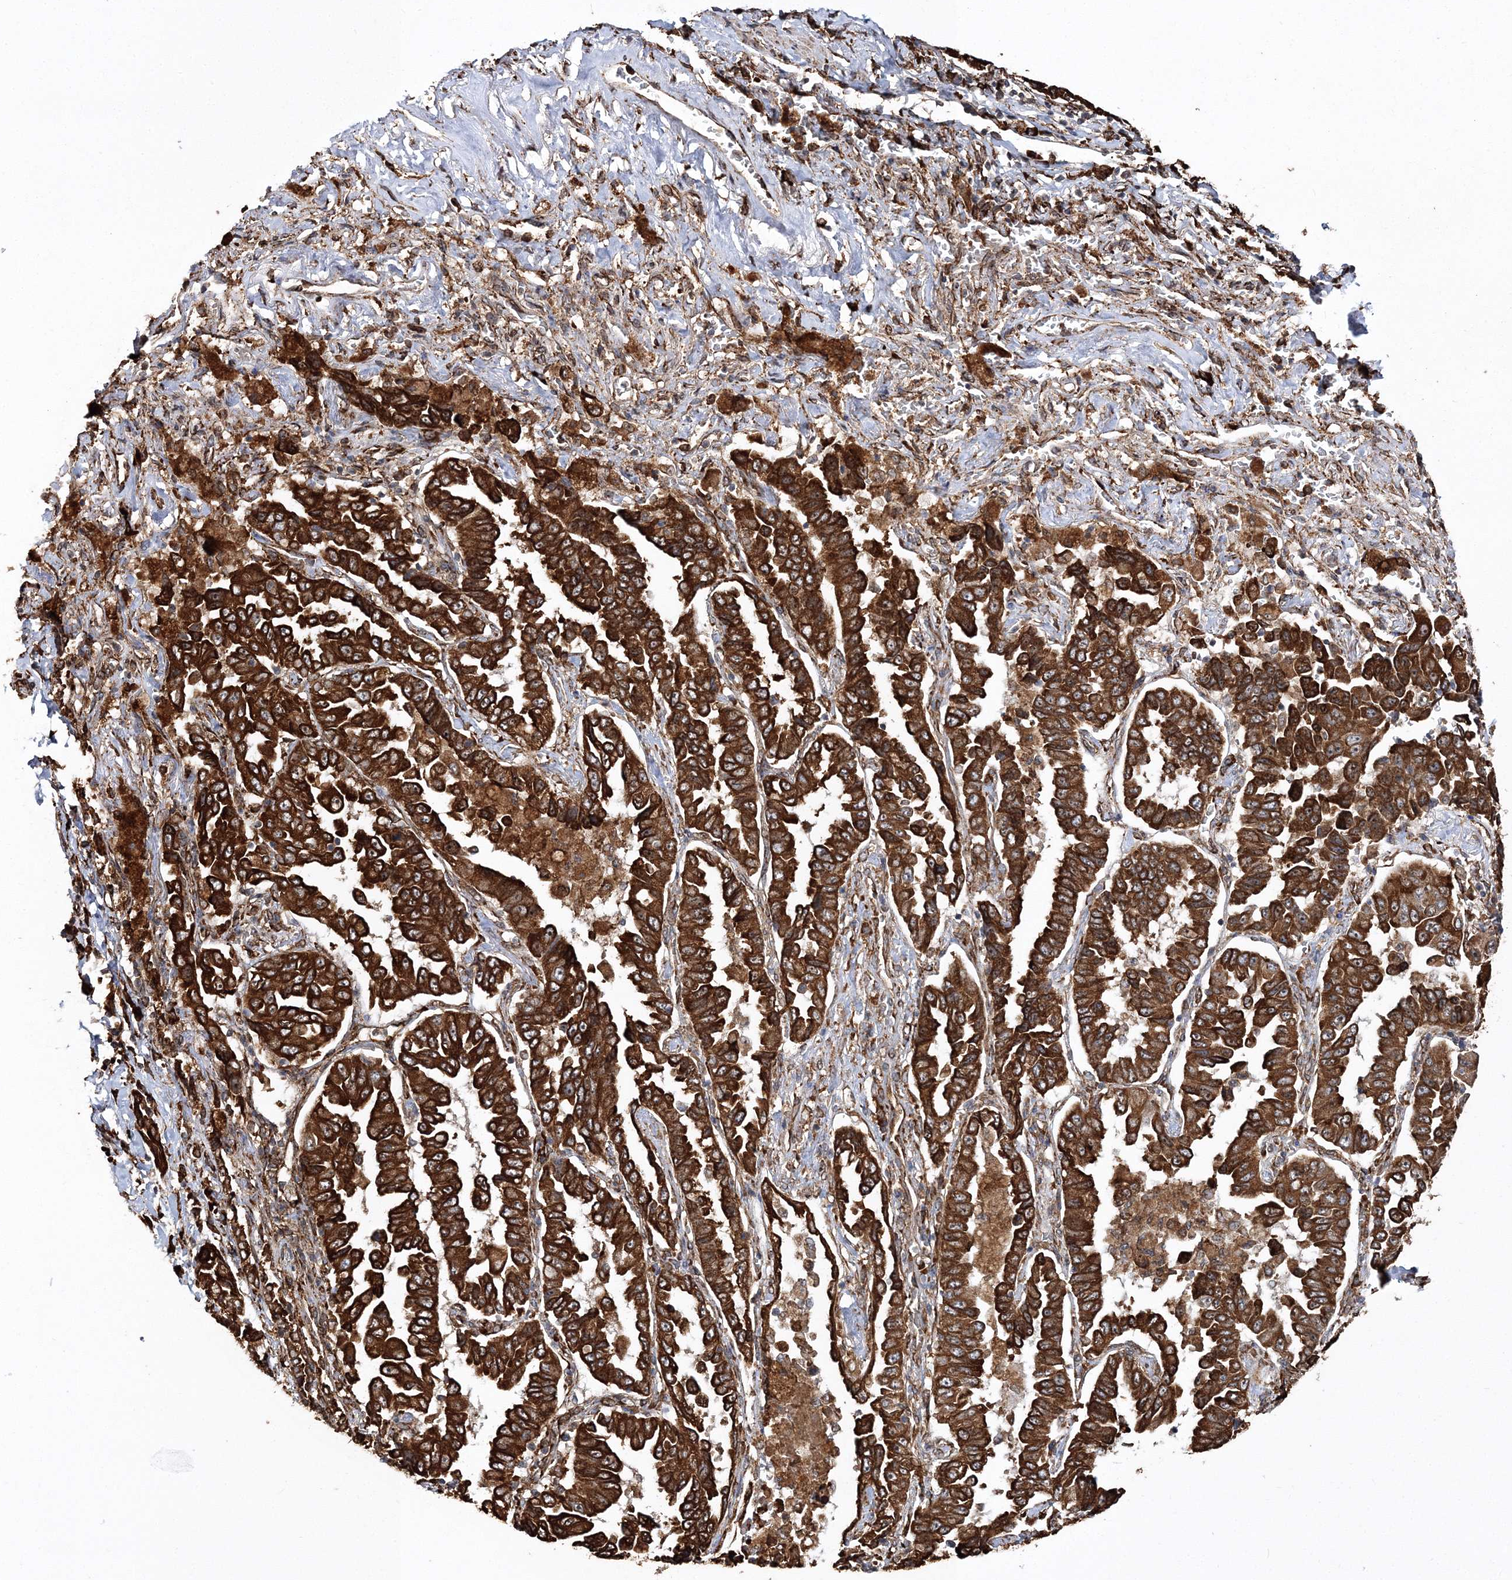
{"staining": {"intensity": "strong", "quantity": ">75%", "location": "cytoplasmic/membranous"}, "tissue": "lung cancer", "cell_type": "Tumor cells", "image_type": "cancer", "snomed": [{"axis": "morphology", "description": "Adenocarcinoma, NOS"}, {"axis": "topography", "description": "Lung"}], "caption": "Immunohistochemistry of human lung cancer shows high levels of strong cytoplasmic/membranous staining in approximately >75% of tumor cells. Immunohistochemistry stains the protein of interest in brown and the nuclei are stained blue.", "gene": "SCRN3", "patient": {"sex": "female", "age": 51}}